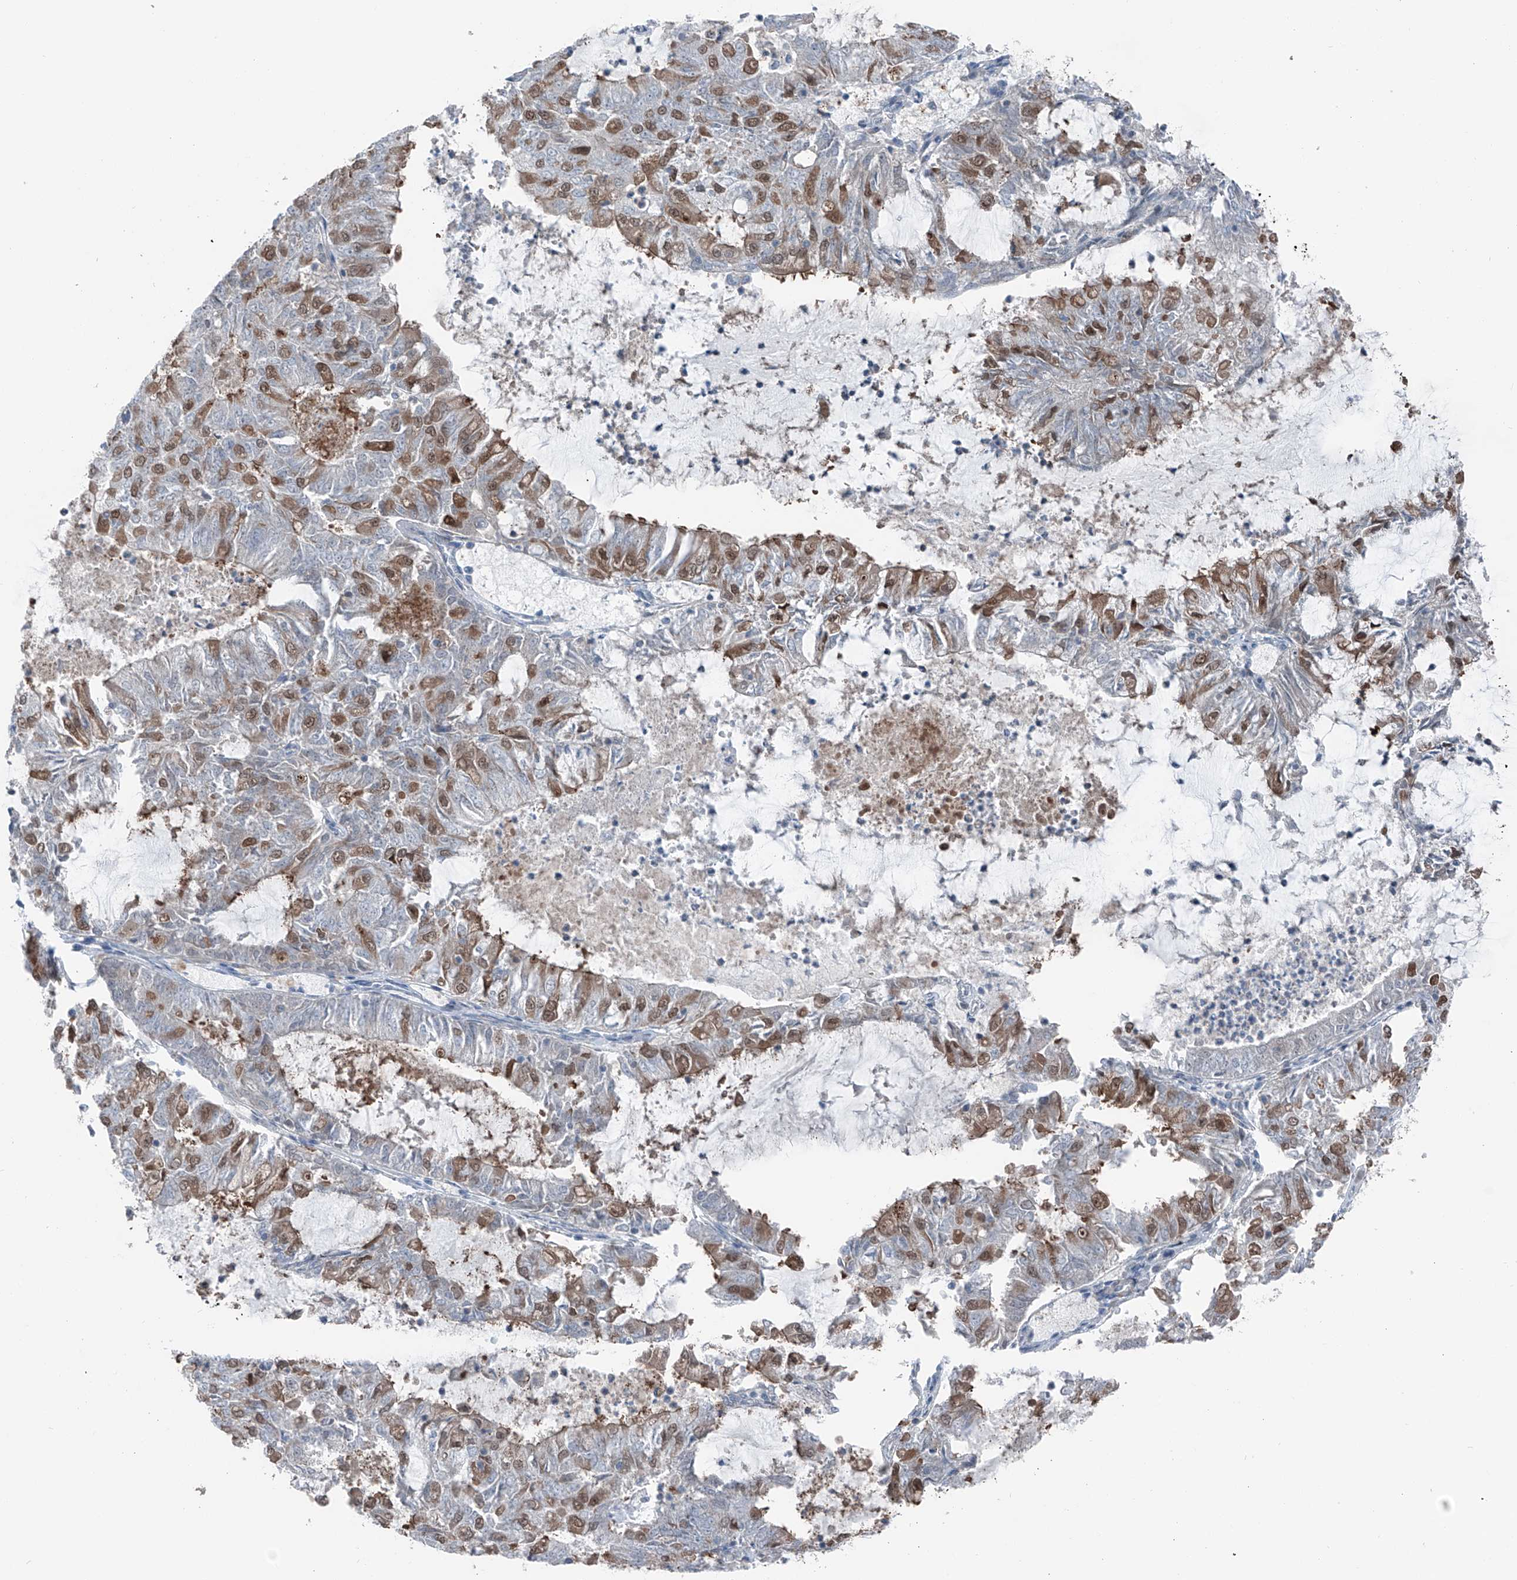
{"staining": {"intensity": "moderate", "quantity": "25%-75%", "location": "cytoplasmic/membranous,nuclear"}, "tissue": "endometrial cancer", "cell_type": "Tumor cells", "image_type": "cancer", "snomed": [{"axis": "morphology", "description": "Adenocarcinoma, NOS"}, {"axis": "topography", "description": "Endometrium"}], "caption": "A high-resolution micrograph shows immunohistochemistry staining of endometrial cancer, which exhibits moderate cytoplasmic/membranous and nuclear expression in approximately 25%-75% of tumor cells.", "gene": "HSPB11", "patient": {"sex": "female", "age": 57}}